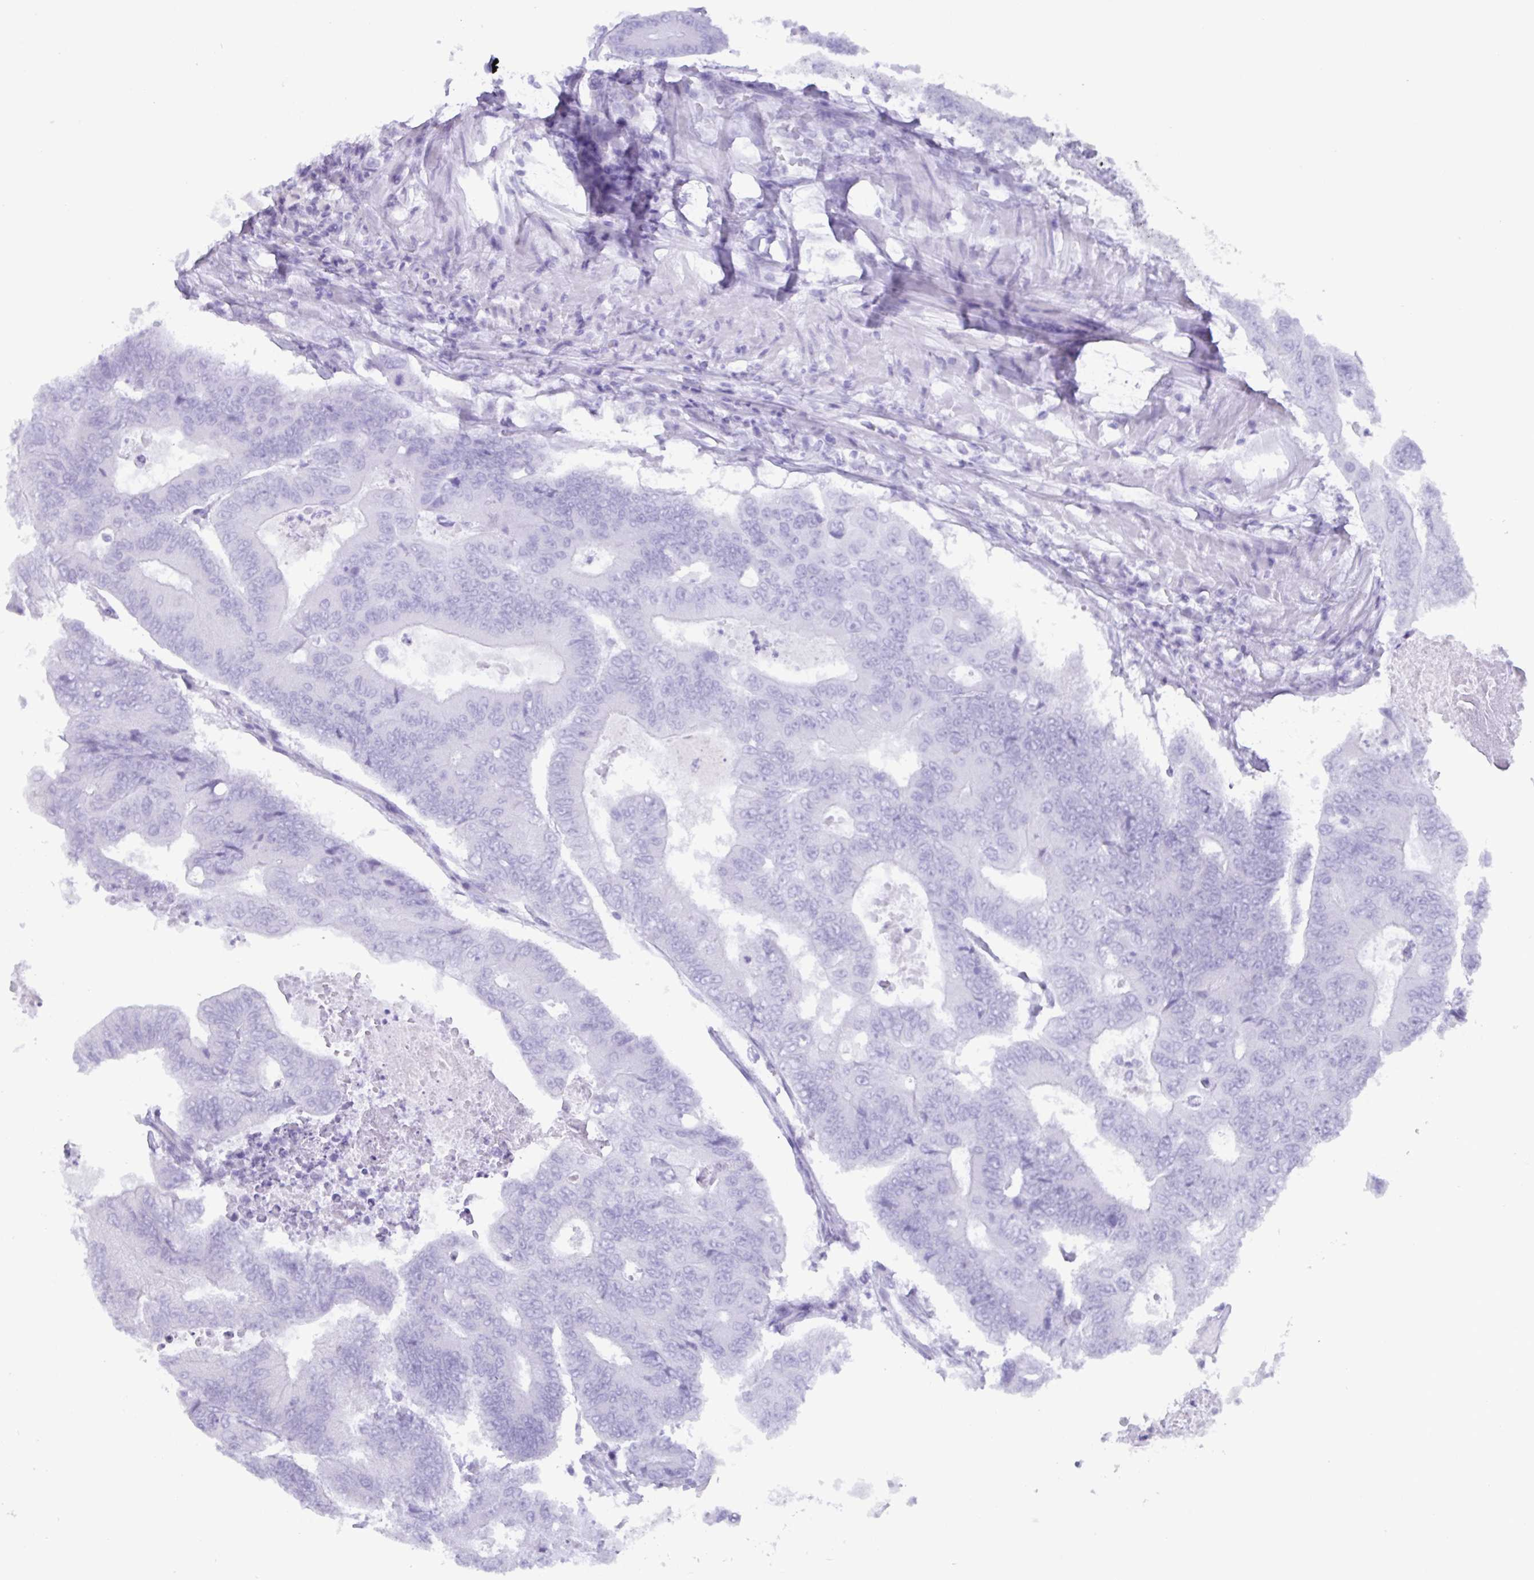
{"staining": {"intensity": "negative", "quantity": "none", "location": "none"}, "tissue": "colorectal cancer", "cell_type": "Tumor cells", "image_type": "cancer", "snomed": [{"axis": "morphology", "description": "Adenocarcinoma, NOS"}, {"axis": "topography", "description": "Colon"}], "caption": "A high-resolution image shows immunohistochemistry staining of colorectal cancer (adenocarcinoma), which demonstrates no significant staining in tumor cells.", "gene": "C4orf33", "patient": {"sex": "female", "age": 48}}